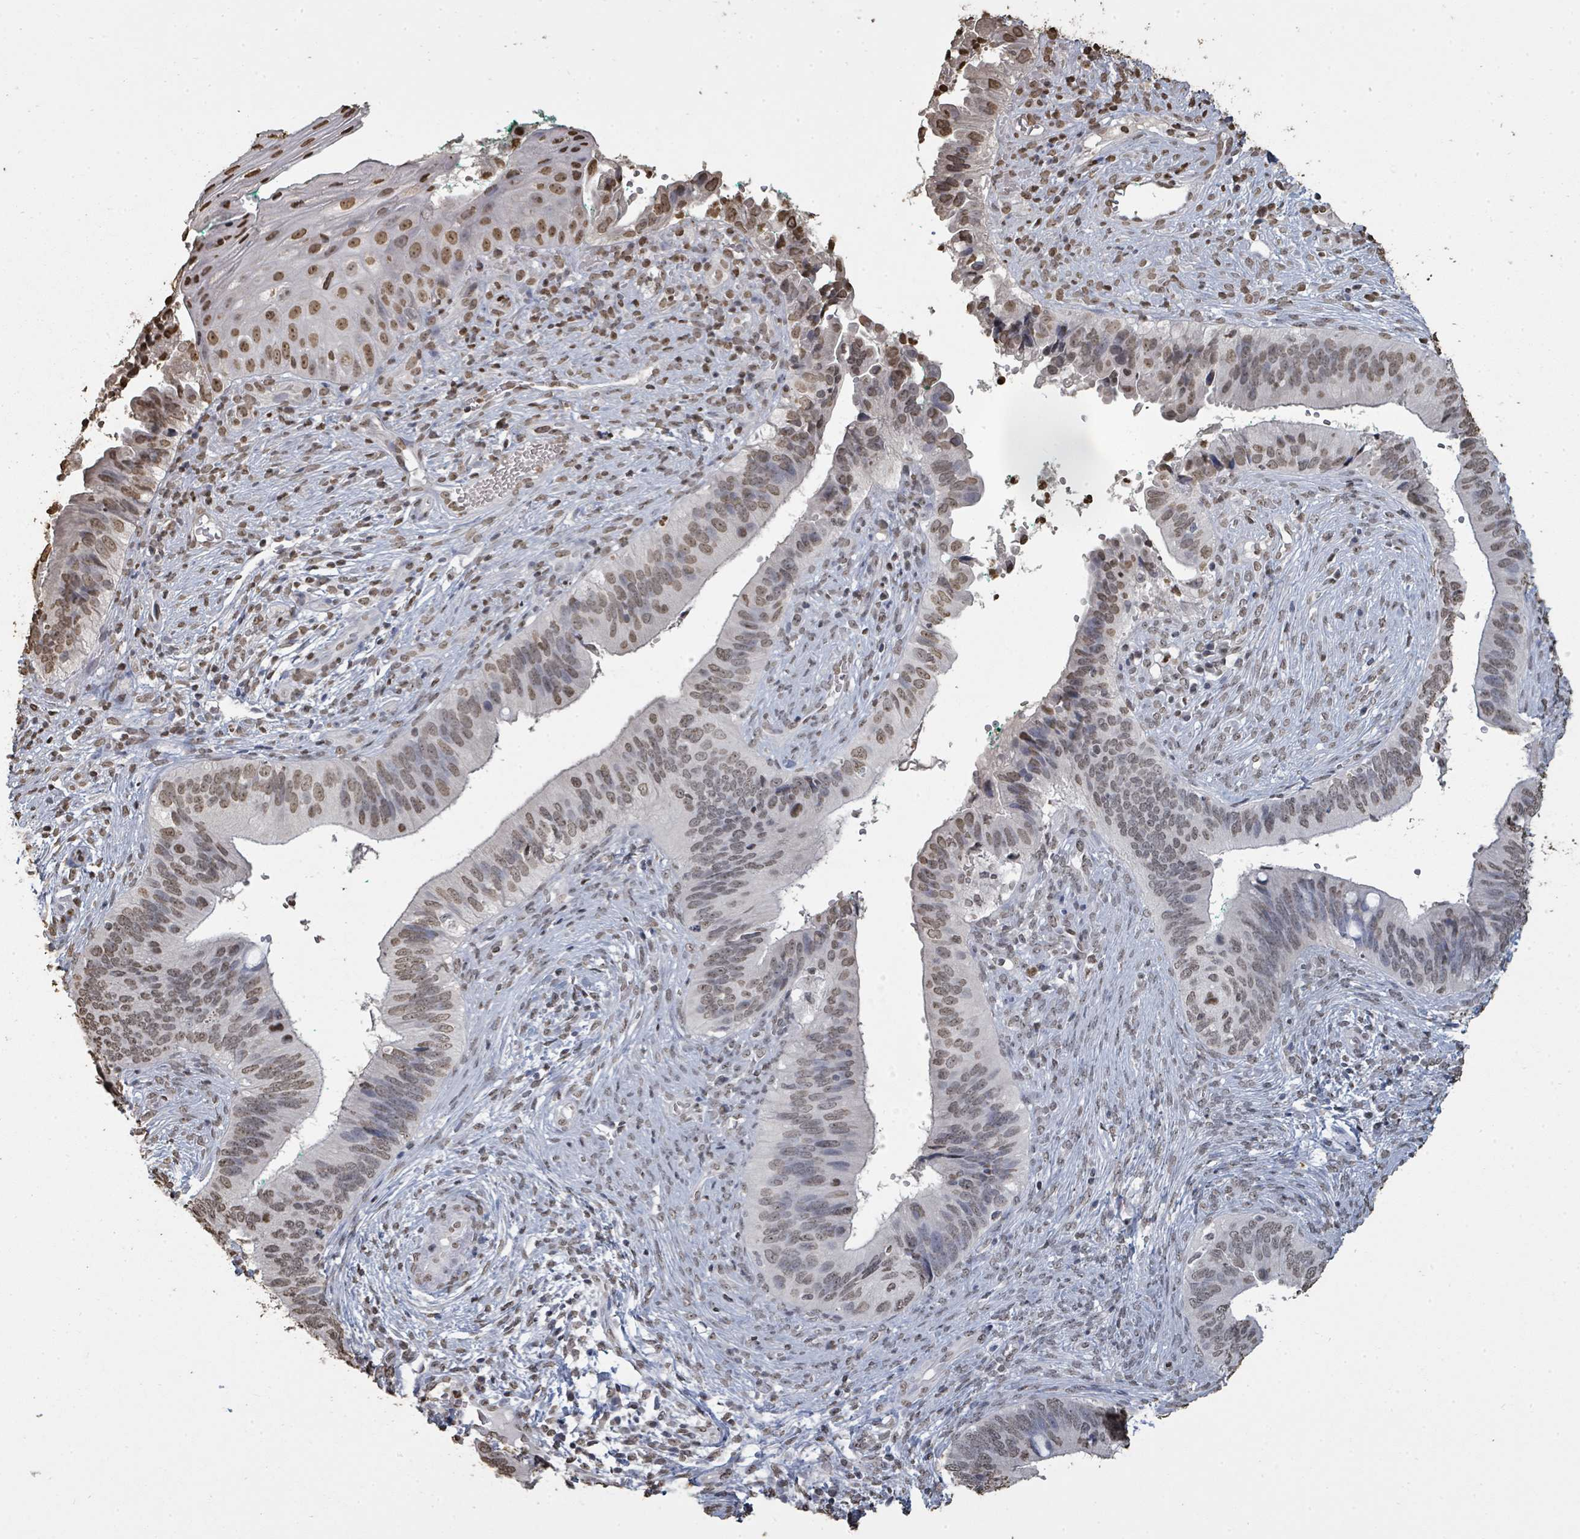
{"staining": {"intensity": "moderate", "quantity": "25%-75%", "location": "nuclear"}, "tissue": "cervical cancer", "cell_type": "Tumor cells", "image_type": "cancer", "snomed": [{"axis": "morphology", "description": "Adenocarcinoma, NOS"}, {"axis": "topography", "description": "Cervix"}], "caption": "IHC (DAB) staining of human cervical cancer shows moderate nuclear protein staining in about 25%-75% of tumor cells.", "gene": "MRPS12", "patient": {"sex": "female", "age": 42}}